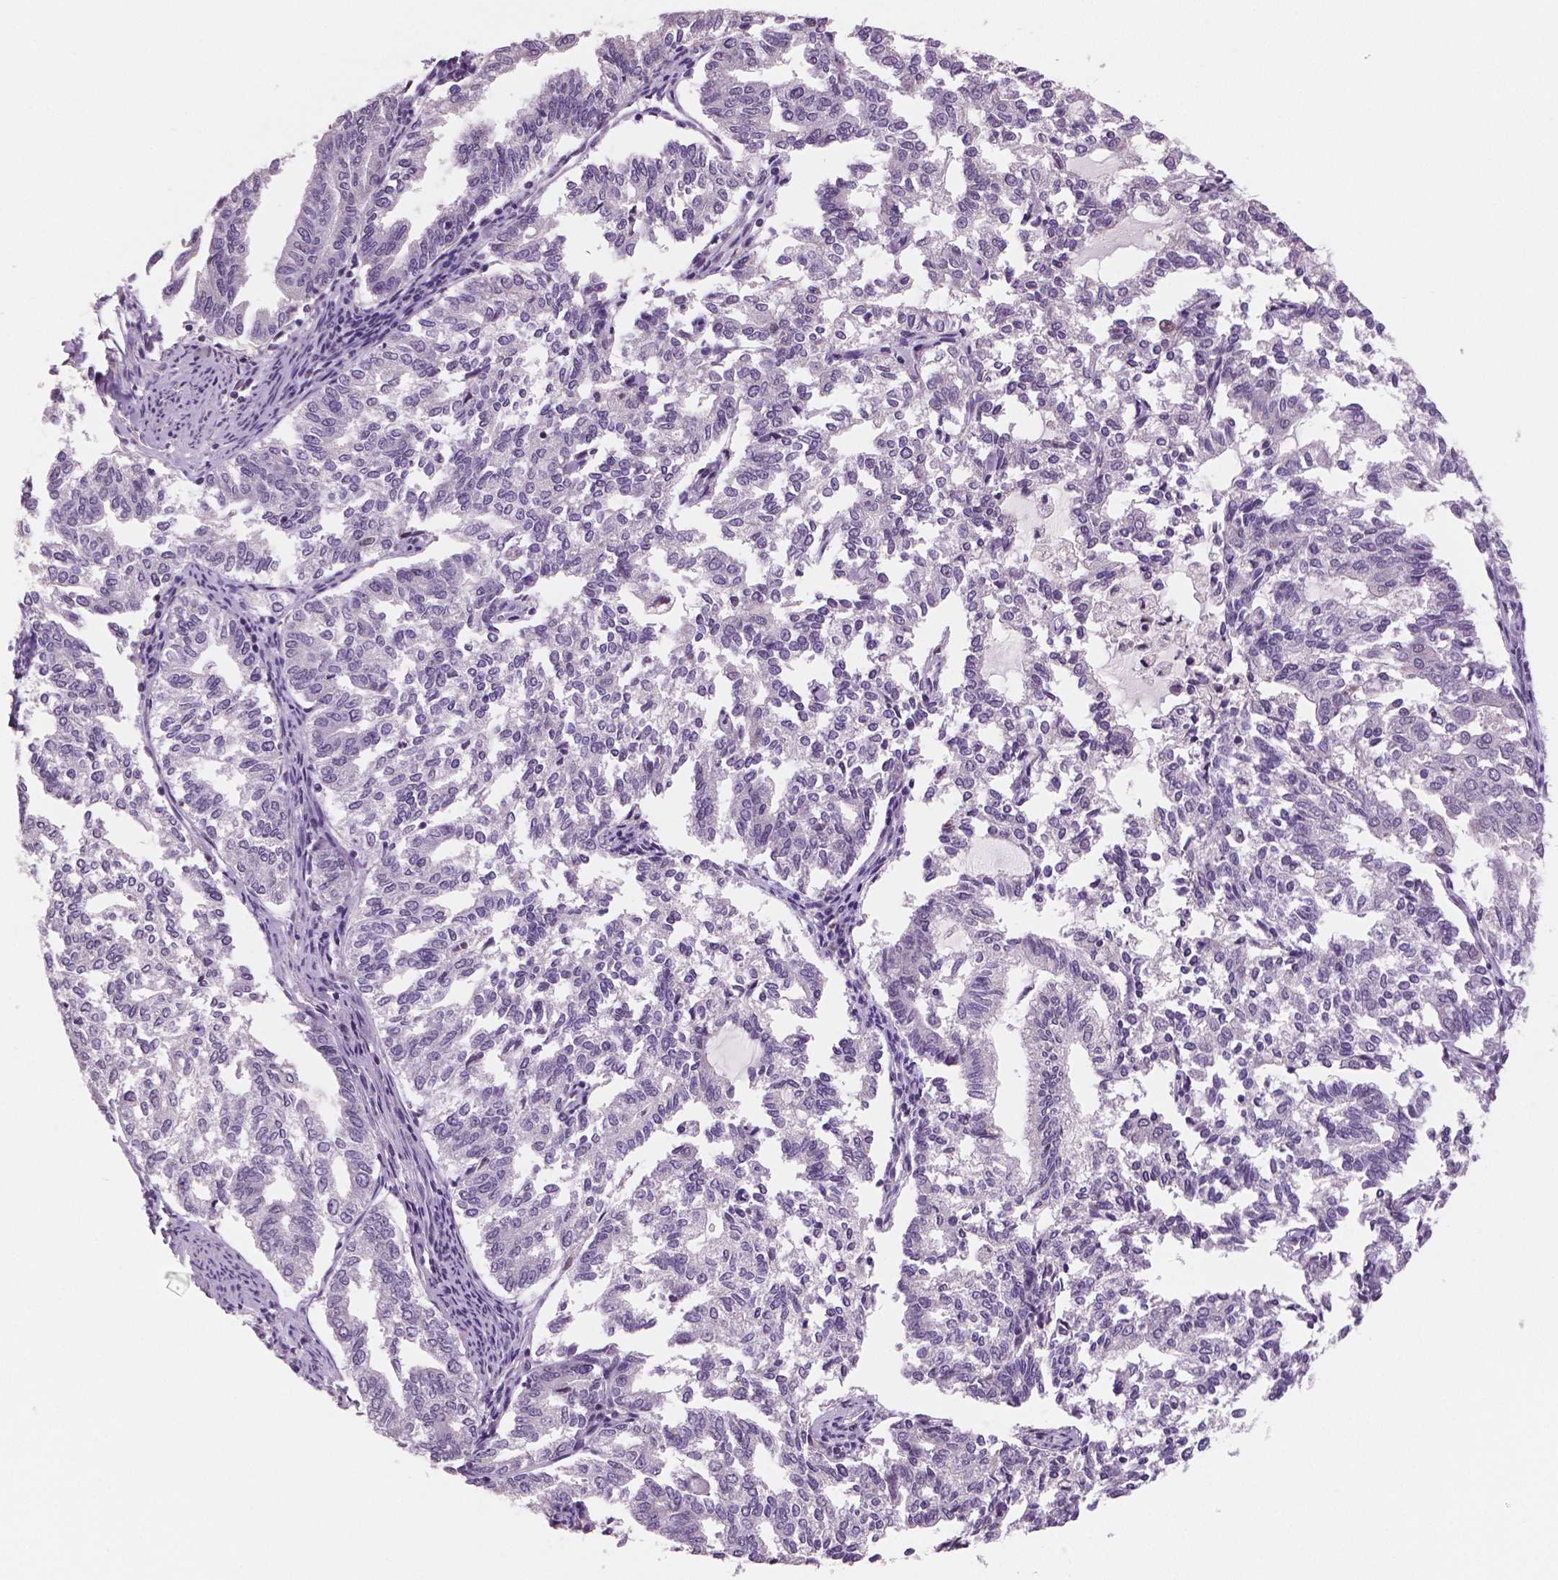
{"staining": {"intensity": "negative", "quantity": "none", "location": "none"}, "tissue": "endometrial cancer", "cell_type": "Tumor cells", "image_type": "cancer", "snomed": [{"axis": "morphology", "description": "Adenocarcinoma, NOS"}, {"axis": "topography", "description": "Endometrium"}], "caption": "Immunohistochemistry (IHC) of human adenocarcinoma (endometrial) reveals no positivity in tumor cells.", "gene": "STAT3", "patient": {"sex": "female", "age": 79}}